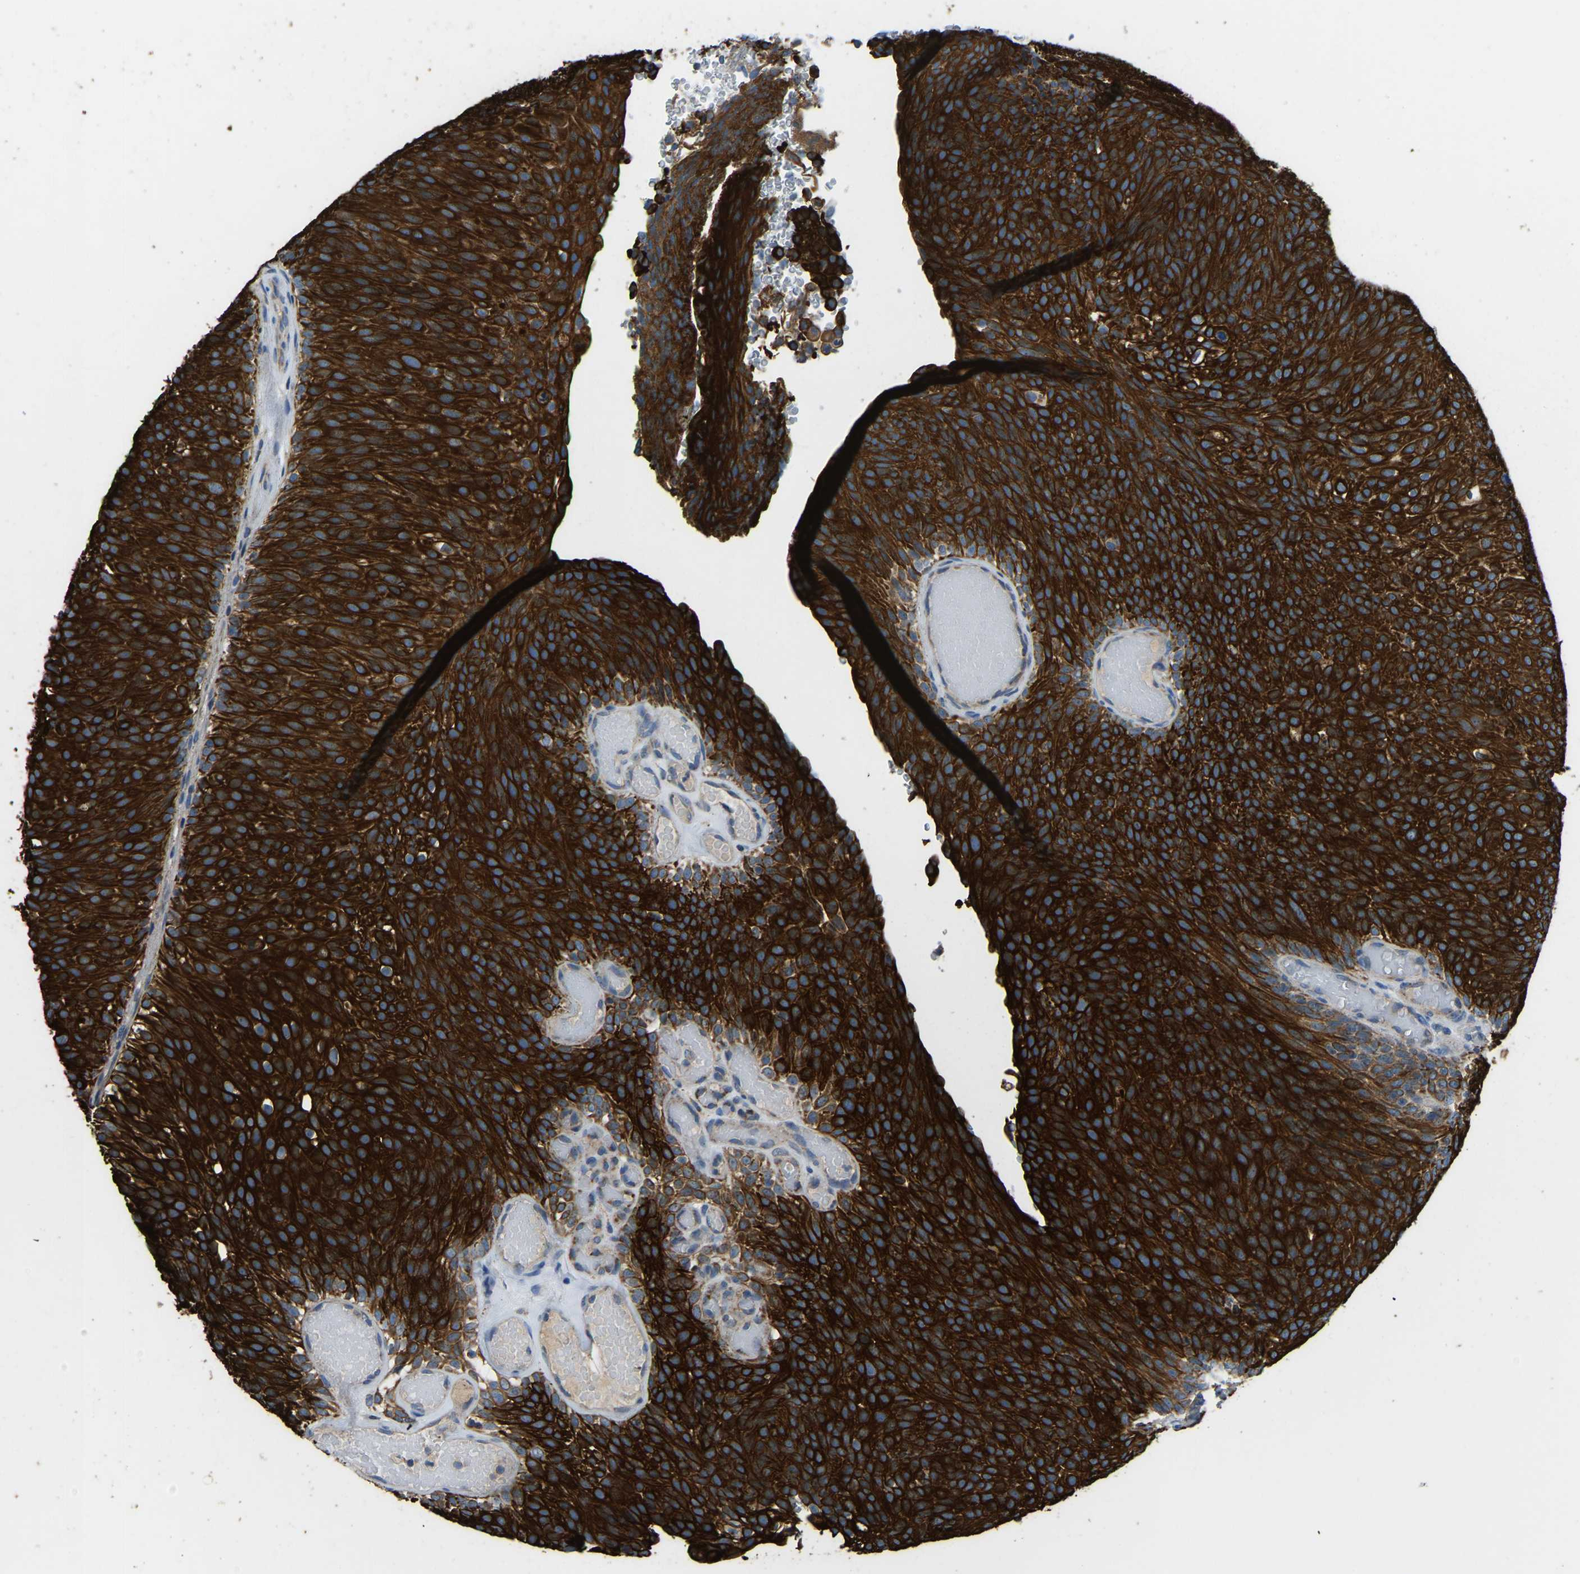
{"staining": {"intensity": "strong", "quantity": ">75%", "location": "cytoplasmic/membranous"}, "tissue": "urothelial cancer", "cell_type": "Tumor cells", "image_type": "cancer", "snomed": [{"axis": "morphology", "description": "Urothelial carcinoma, Low grade"}, {"axis": "topography", "description": "Urinary bladder"}], "caption": "Immunohistochemical staining of low-grade urothelial carcinoma exhibits strong cytoplasmic/membranous protein expression in about >75% of tumor cells.", "gene": "ZNF200", "patient": {"sex": "male", "age": 78}}